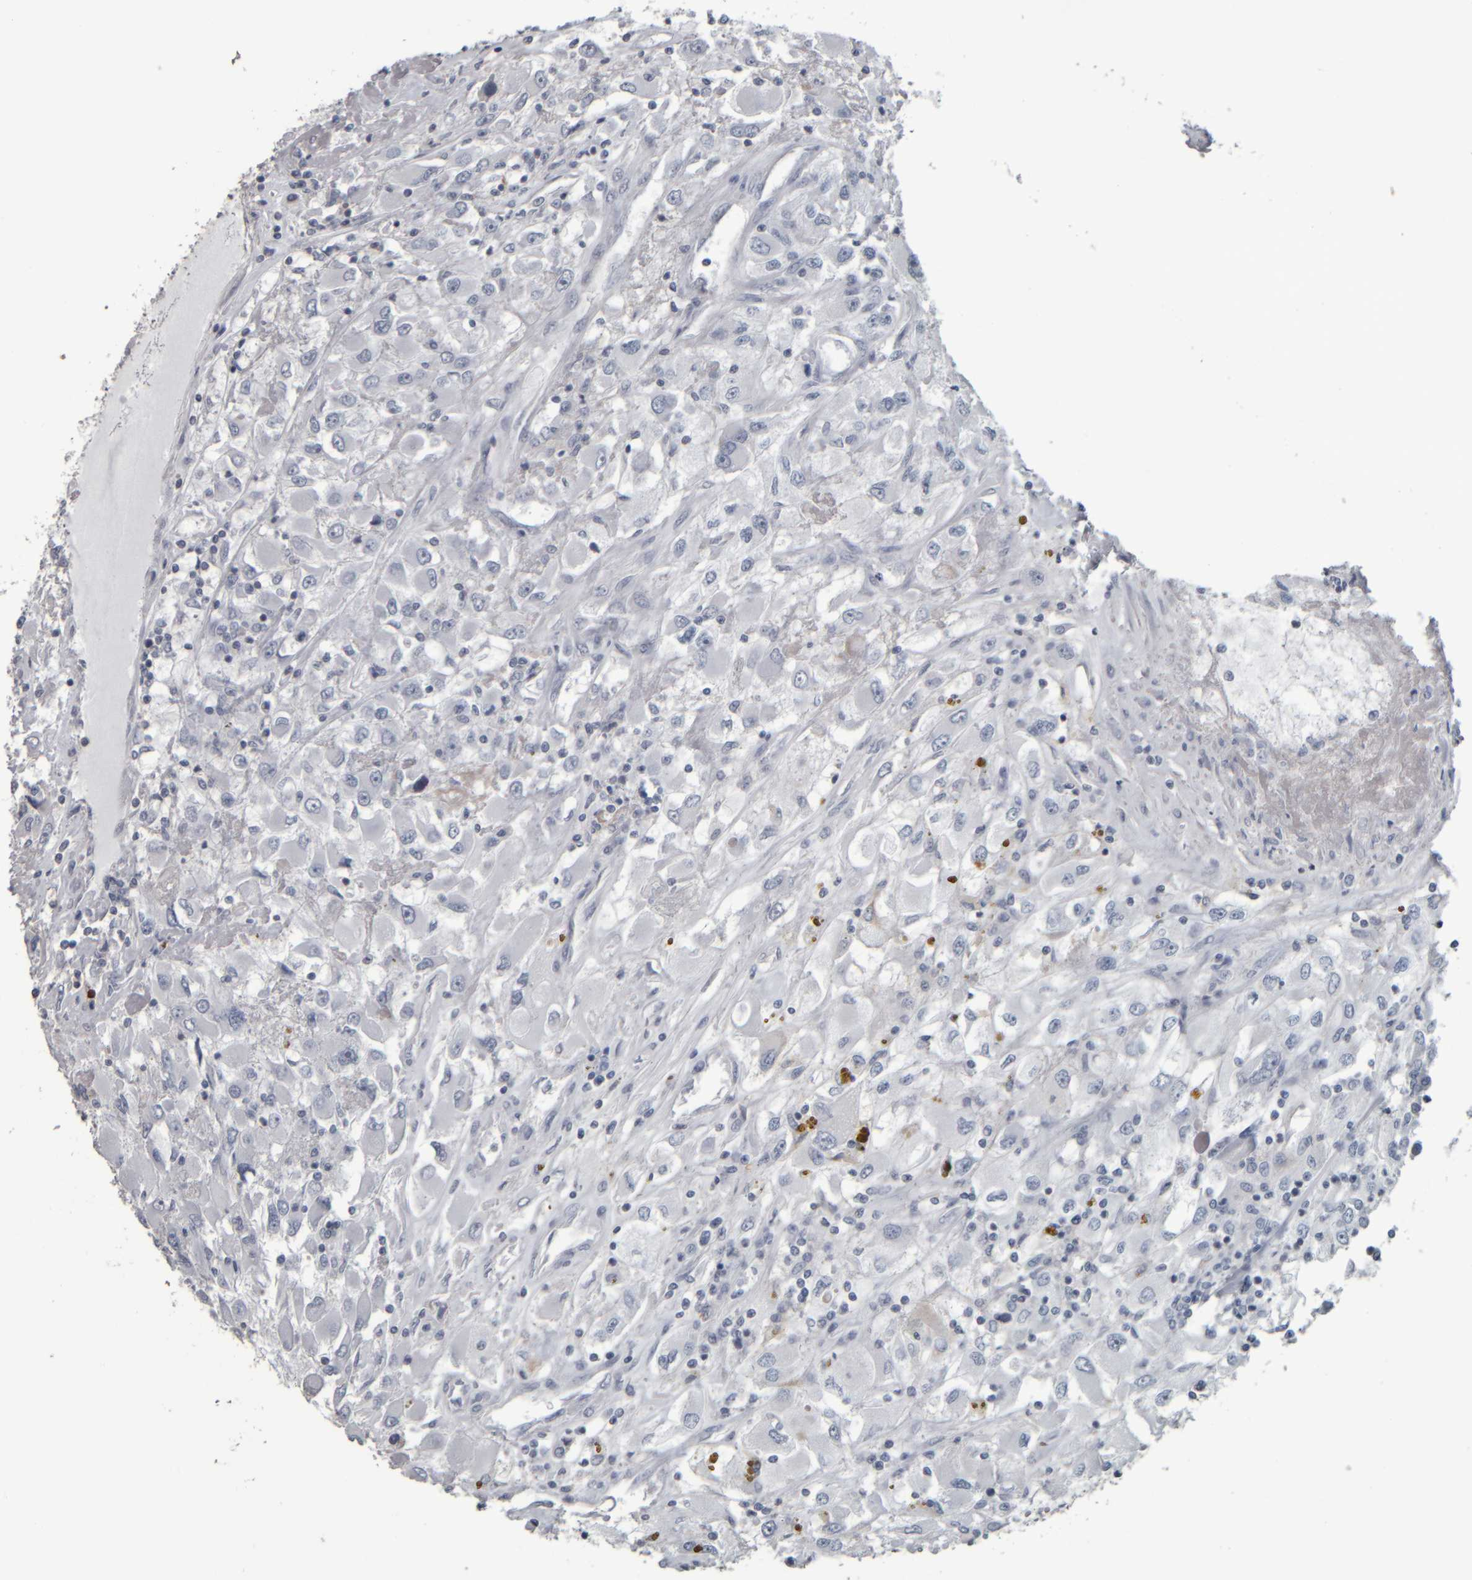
{"staining": {"intensity": "negative", "quantity": "none", "location": "none"}, "tissue": "renal cancer", "cell_type": "Tumor cells", "image_type": "cancer", "snomed": [{"axis": "morphology", "description": "Adenocarcinoma, NOS"}, {"axis": "topography", "description": "Kidney"}], "caption": "The photomicrograph exhibits no significant positivity in tumor cells of adenocarcinoma (renal).", "gene": "CAVIN4", "patient": {"sex": "female", "age": 52}}